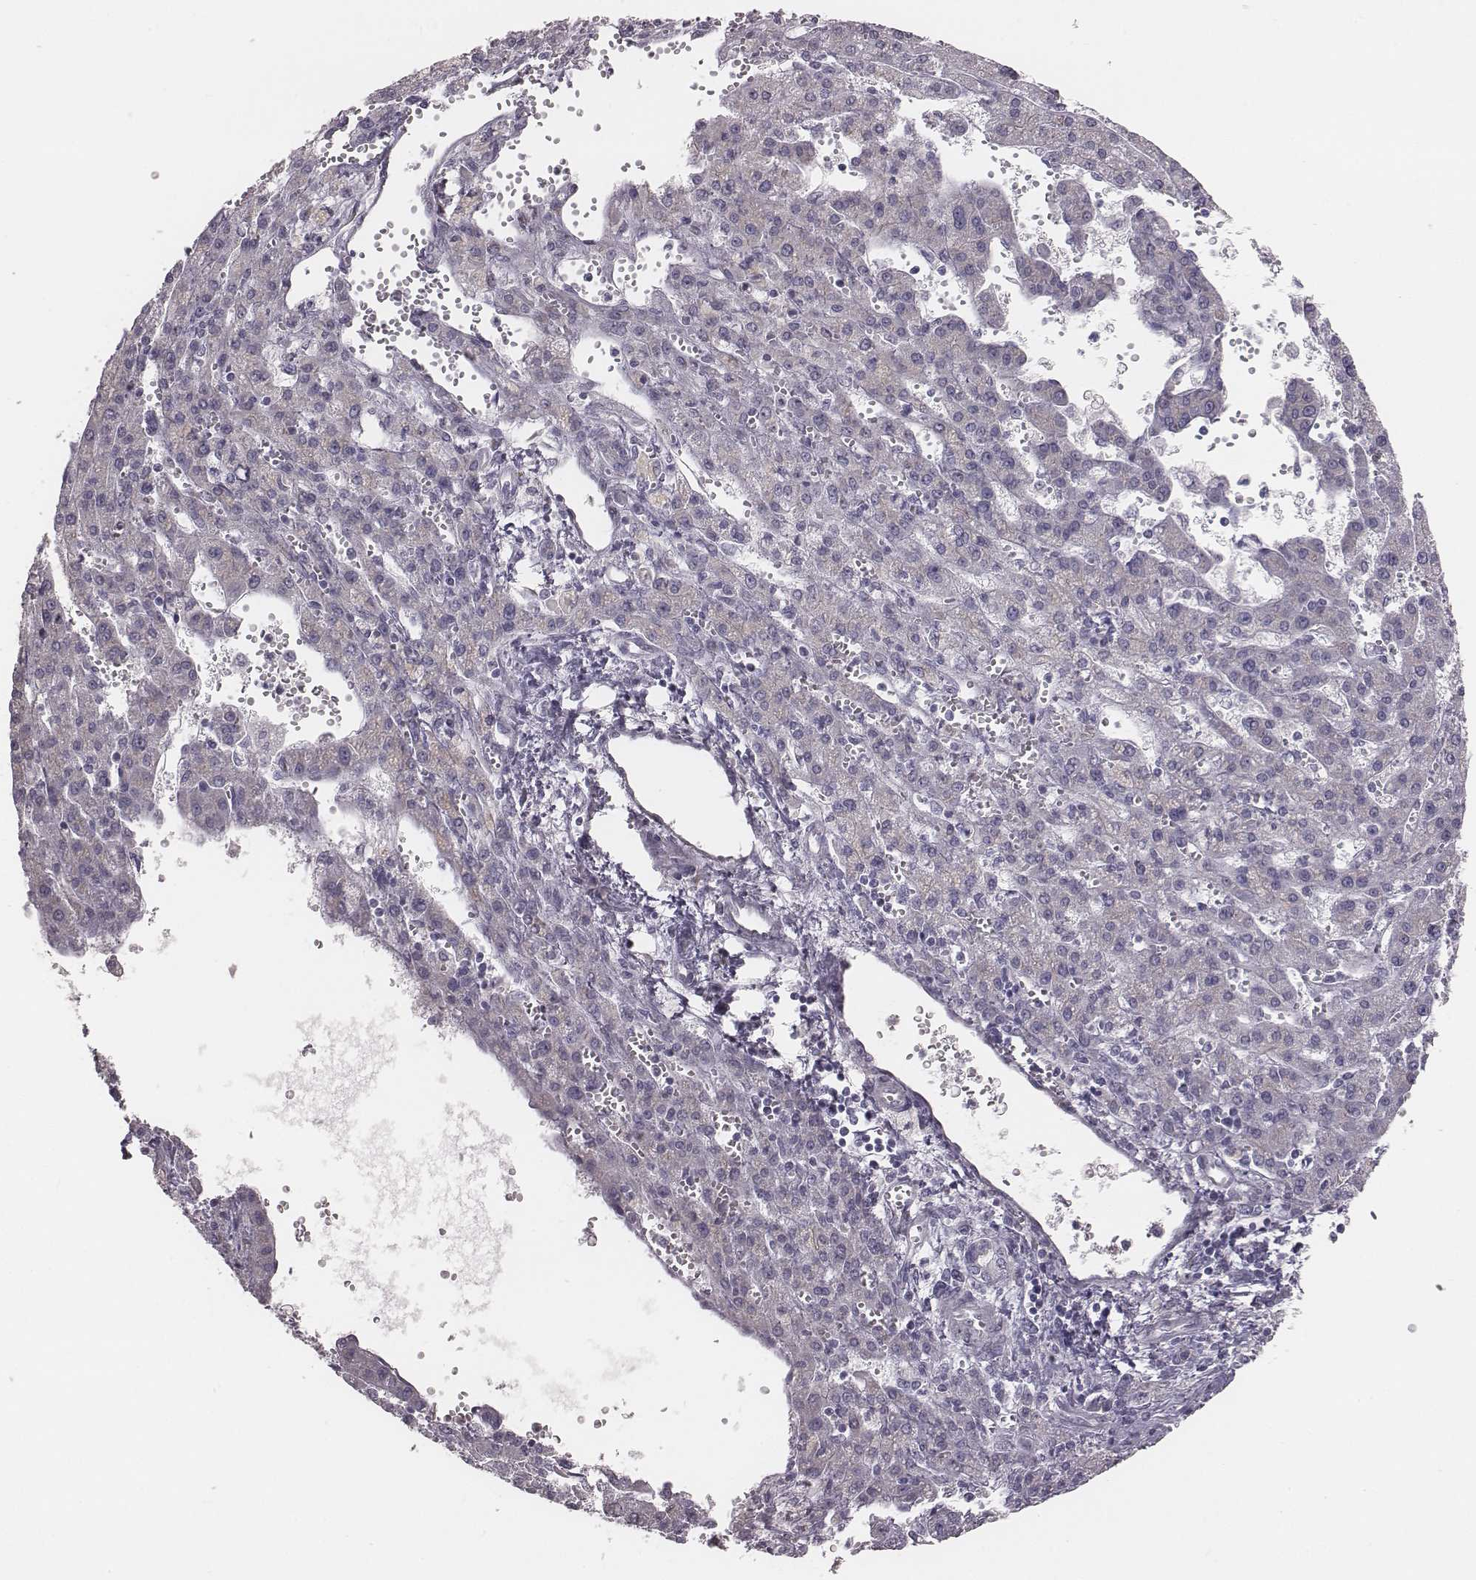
{"staining": {"intensity": "negative", "quantity": "none", "location": "none"}, "tissue": "liver cancer", "cell_type": "Tumor cells", "image_type": "cancer", "snomed": [{"axis": "morphology", "description": "Carcinoma, Hepatocellular, NOS"}, {"axis": "topography", "description": "Liver"}], "caption": "An image of liver cancer (hepatocellular carcinoma) stained for a protein shows no brown staining in tumor cells.", "gene": "C6orf58", "patient": {"sex": "female", "age": 70}}